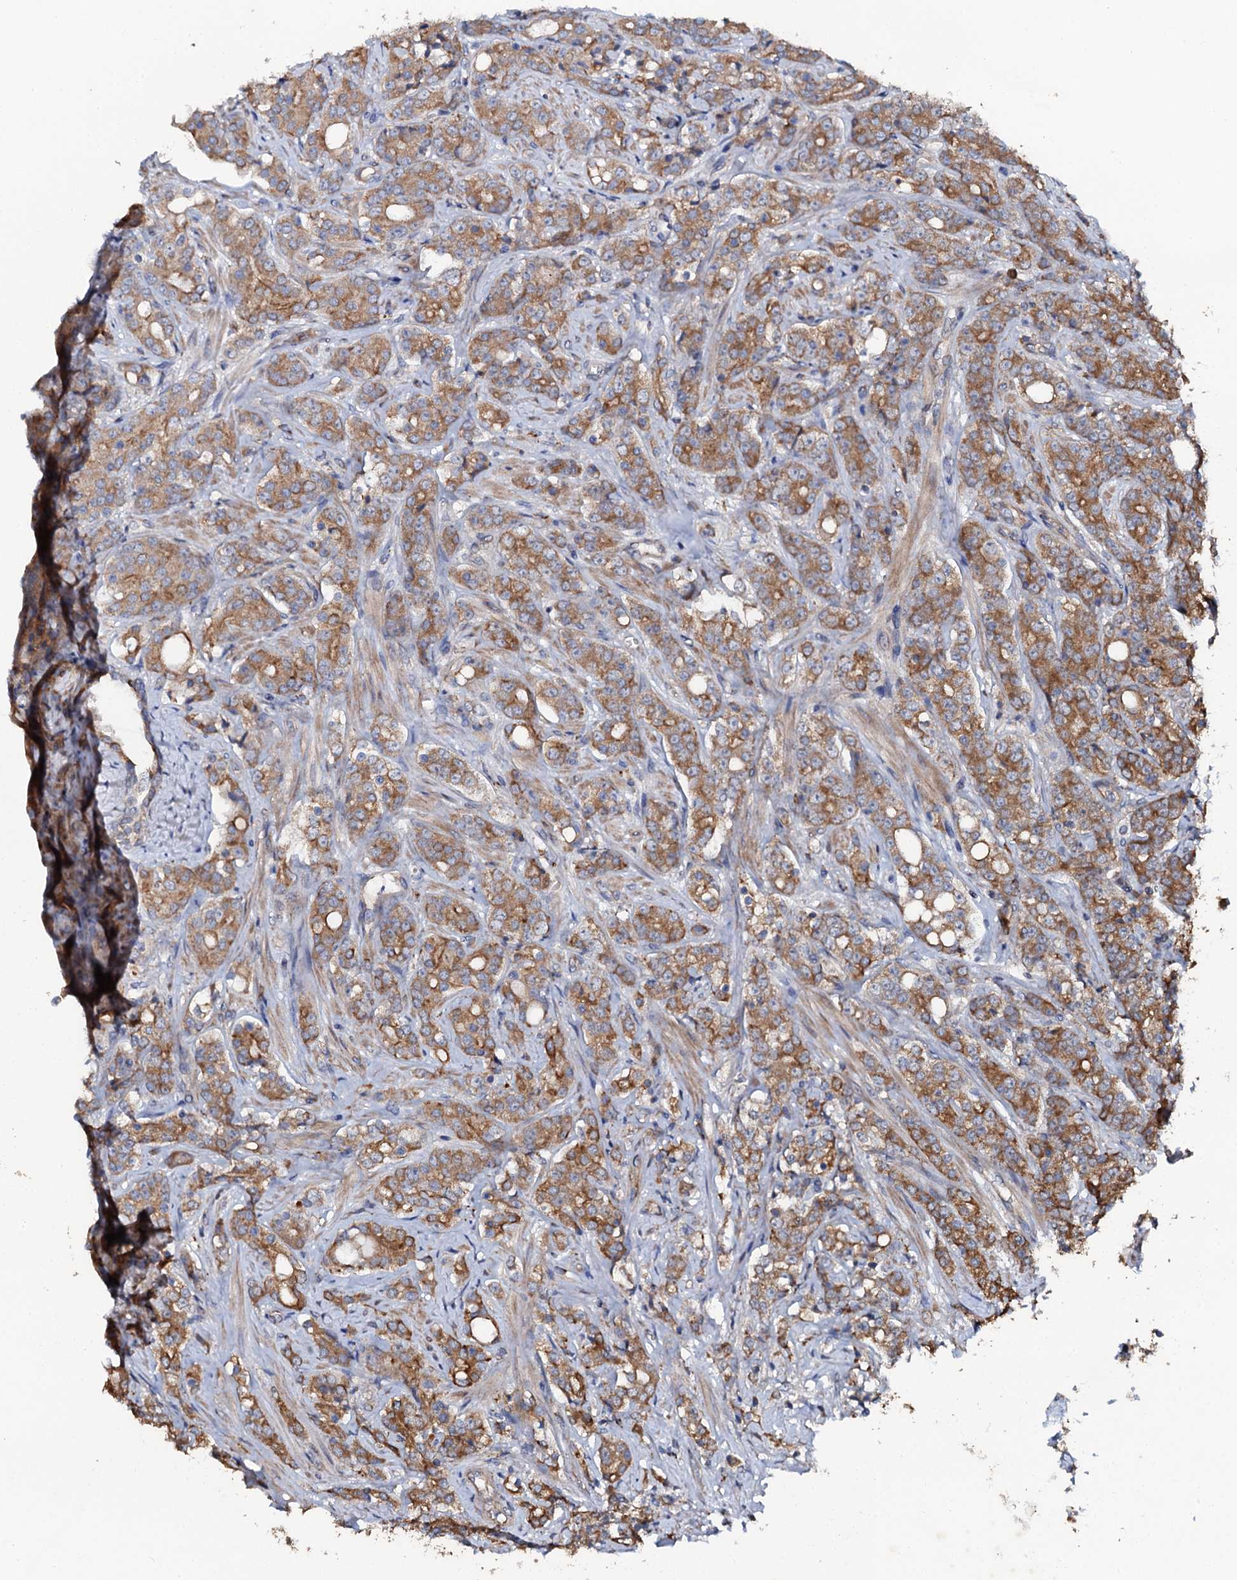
{"staining": {"intensity": "moderate", "quantity": ">75%", "location": "cytoplasmic/membranous"}, "tissue": "prostate cancer", "cell_type": "Tumor cells", "image_type": "cancer", "snomed": [{"axis": "morphology", "description": "Adenocarcinoma, High grade"}, {"axis": "topography", "description": "Prostate"}], "caption": "This image displays immunohistochemistry staining of prostate cancer (adenocarcinoma (high-grade)), with medium moderate cytoplasmic/membranous expression in approximately >75% of tumor cells.", "gene": "GLCE", "patient": {"sex": "male", "age": 62}}